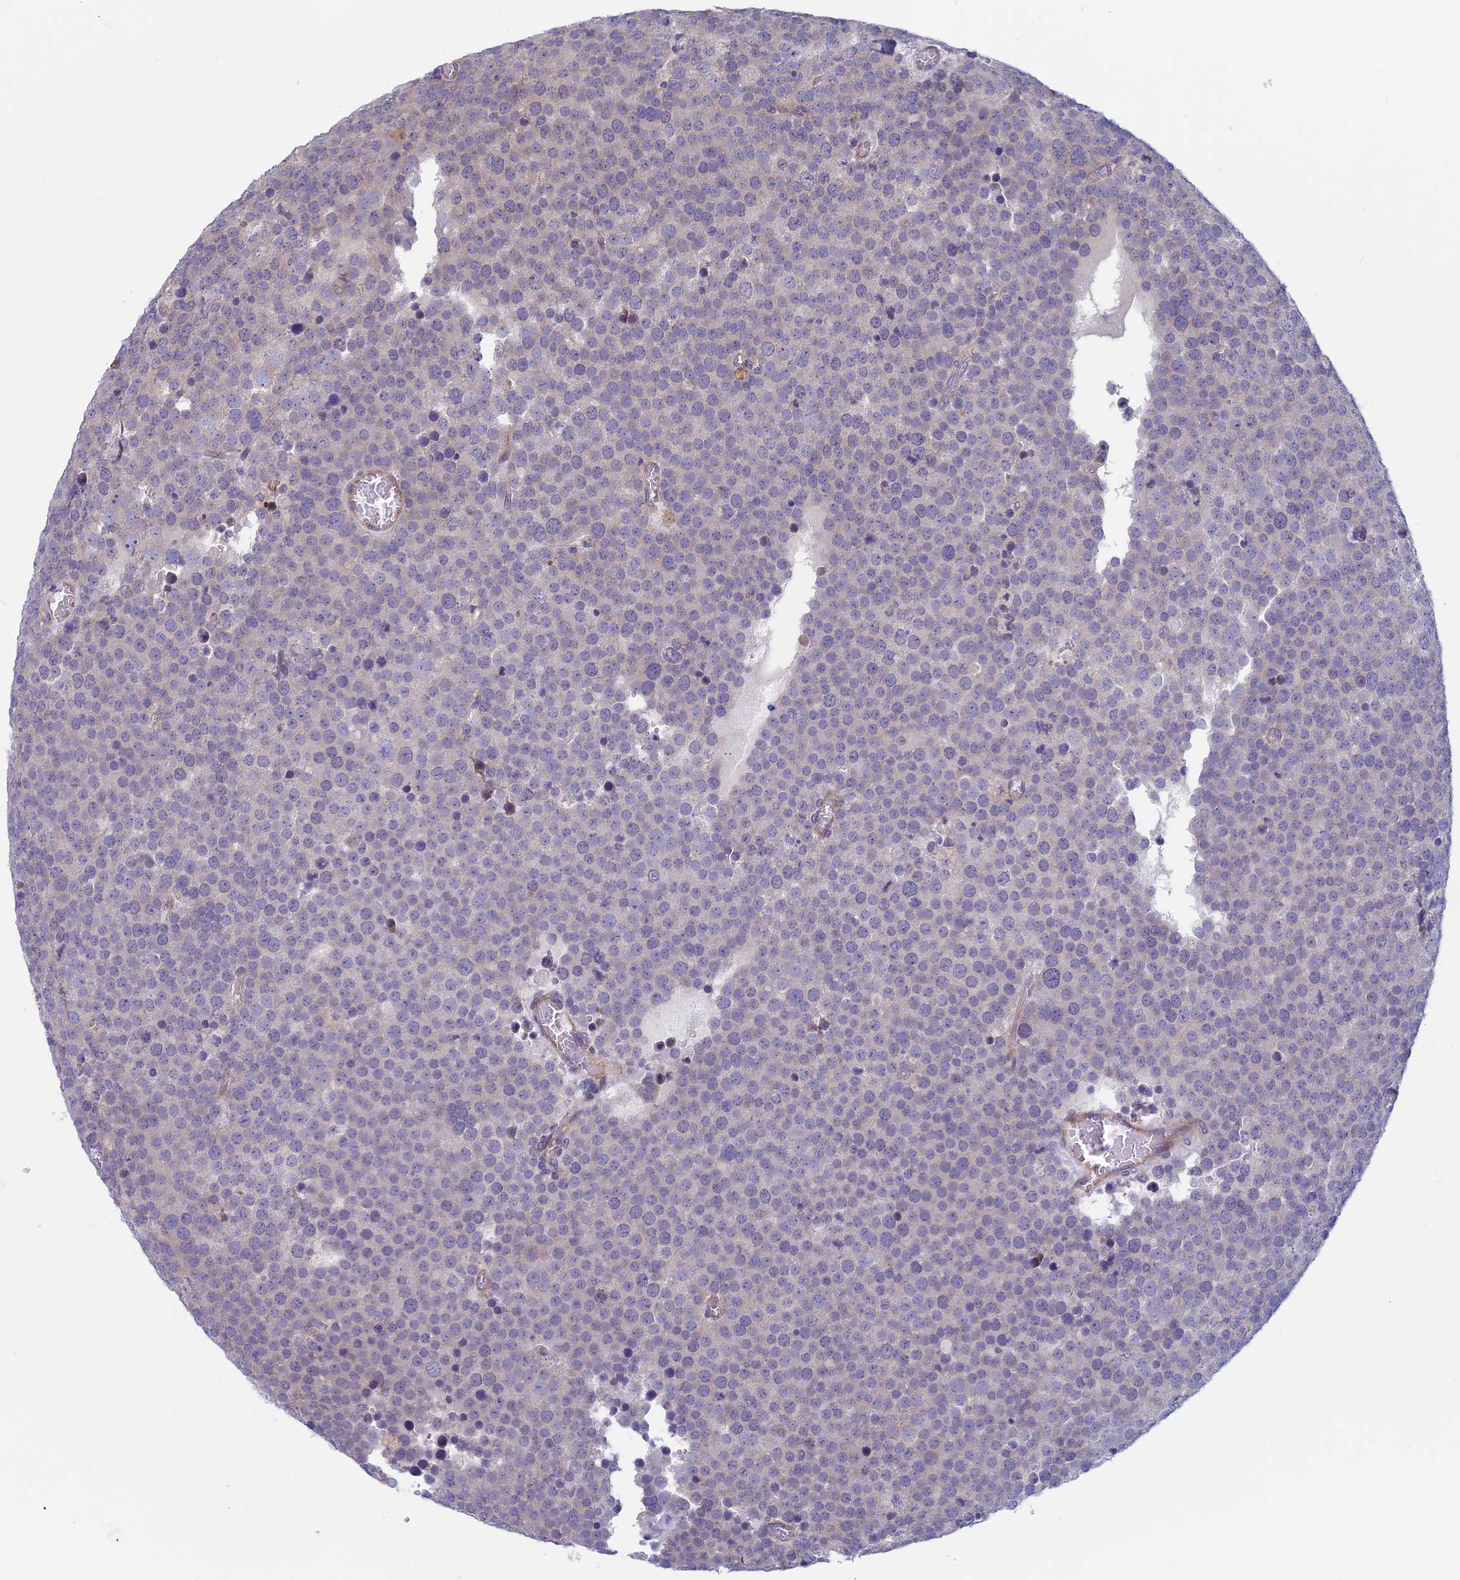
{"staining": {"intensity": "negative", "quantity": "none", "location": "none"}, "tissue": "testis cancer", "cell_type": "Tumor cells", "image_type": "cancer", "snomed": [{"axis": "morphology", "description": "Normal tissue, NOS"}, {"axis": "morphology", "description": "Seminoma, NOS"}, {"axis": "topography", "description": "Testis"}], "caption": "This is a photomicrograph of IHC staining of testis cancer (seminoma), which shows no staining in tumor cells.", "gene": "CNOT6L", "patient": {"sex": "male", "age": 71}}